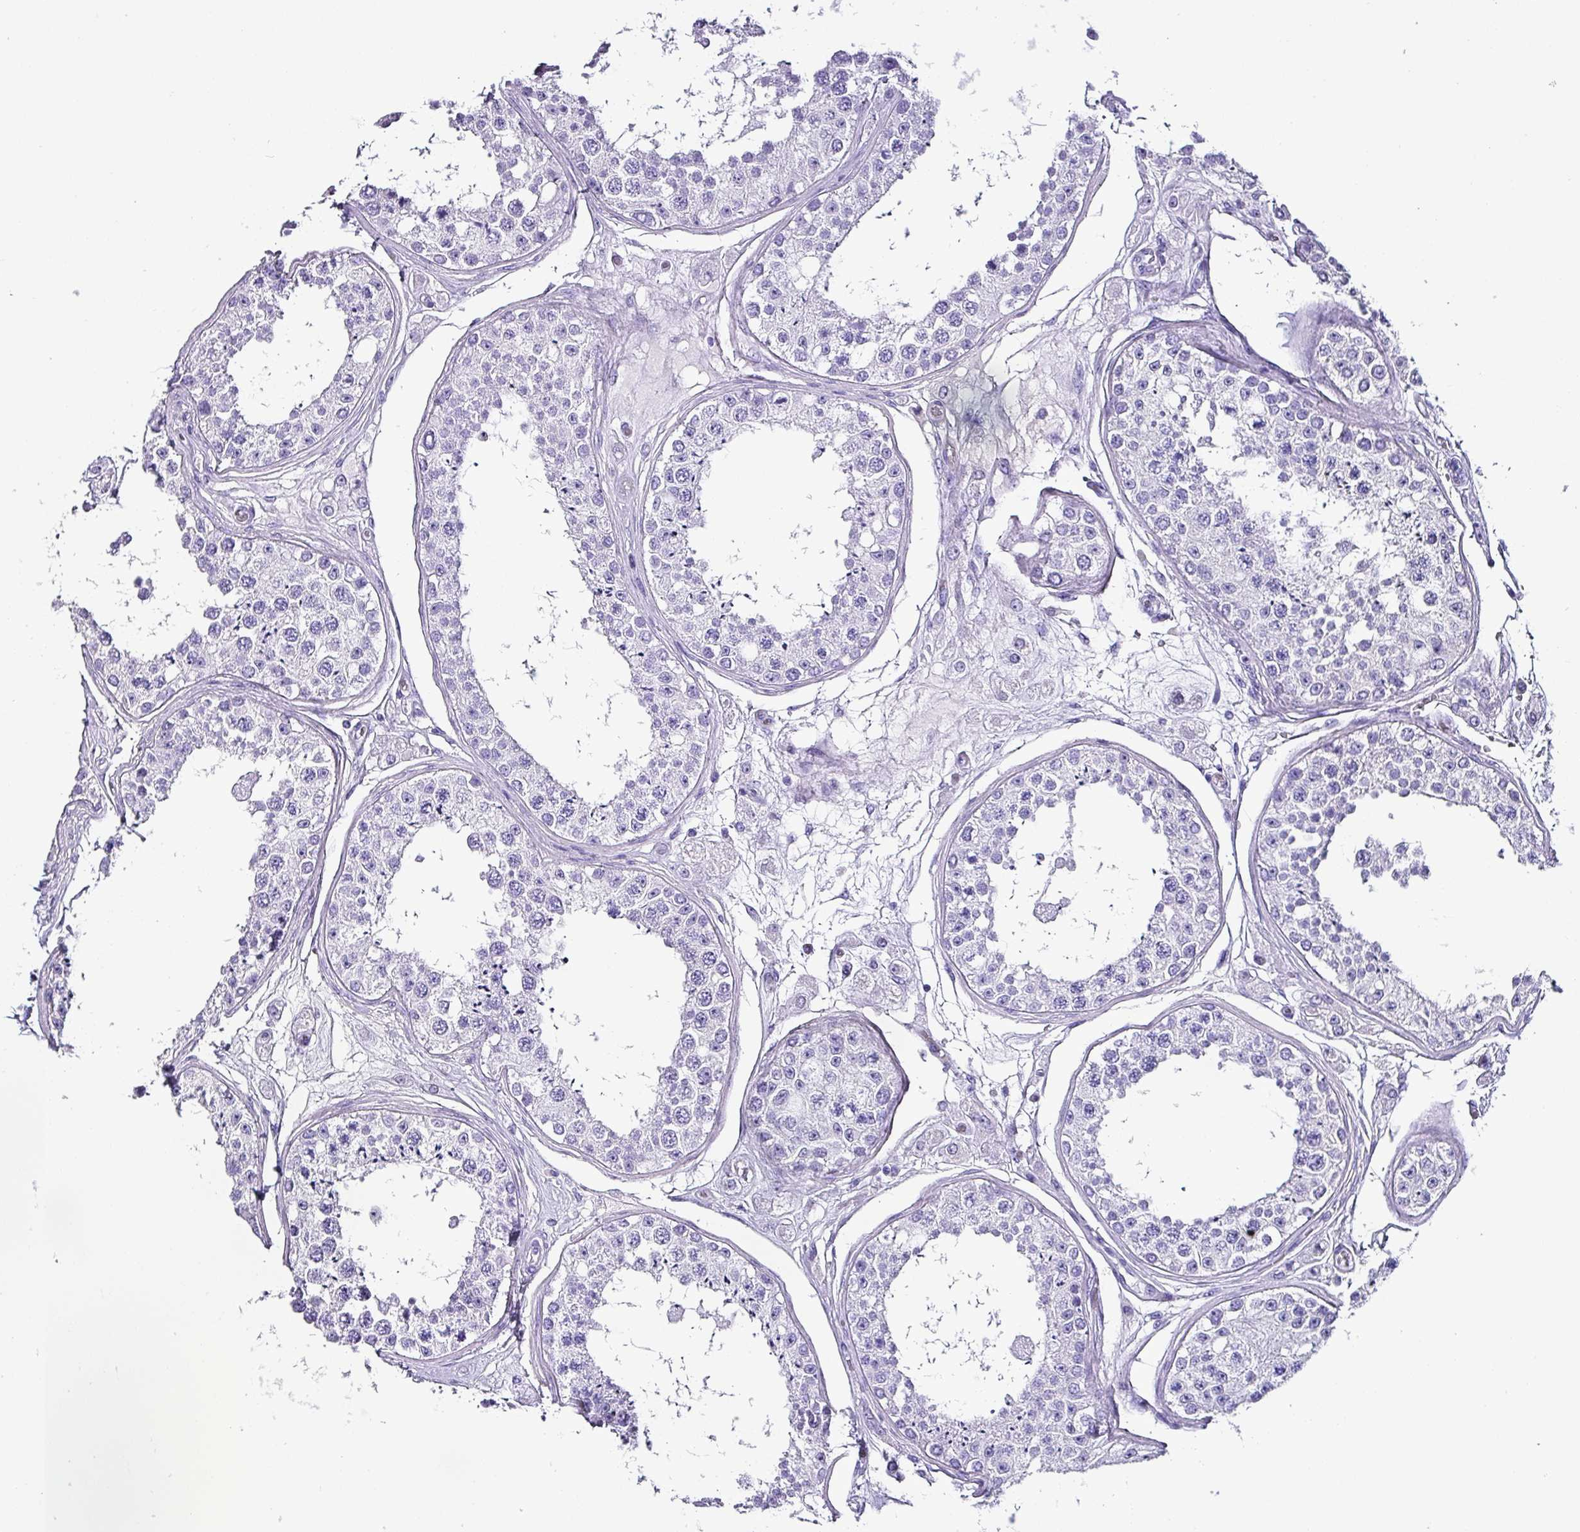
{"staining": {"intensity": "negative", "quantity": "none", "location": "none"}, "tissue": "testis", "cell_type": "Cells in seminiferous ducts", "image_type": "normal", "snomed": [{"axis": "morphology", "description": "Normal tissue, NOS"}, {"axis": "topography", "description": "Testis"}], "caption": "Cells in seminiferous ducts are negative for protein expression in unremarkable human testis. (IHC, brightfield microscopy, high magnification).", "gene": "KRT6A", "patient": {"sex": "male", "age": 25}}